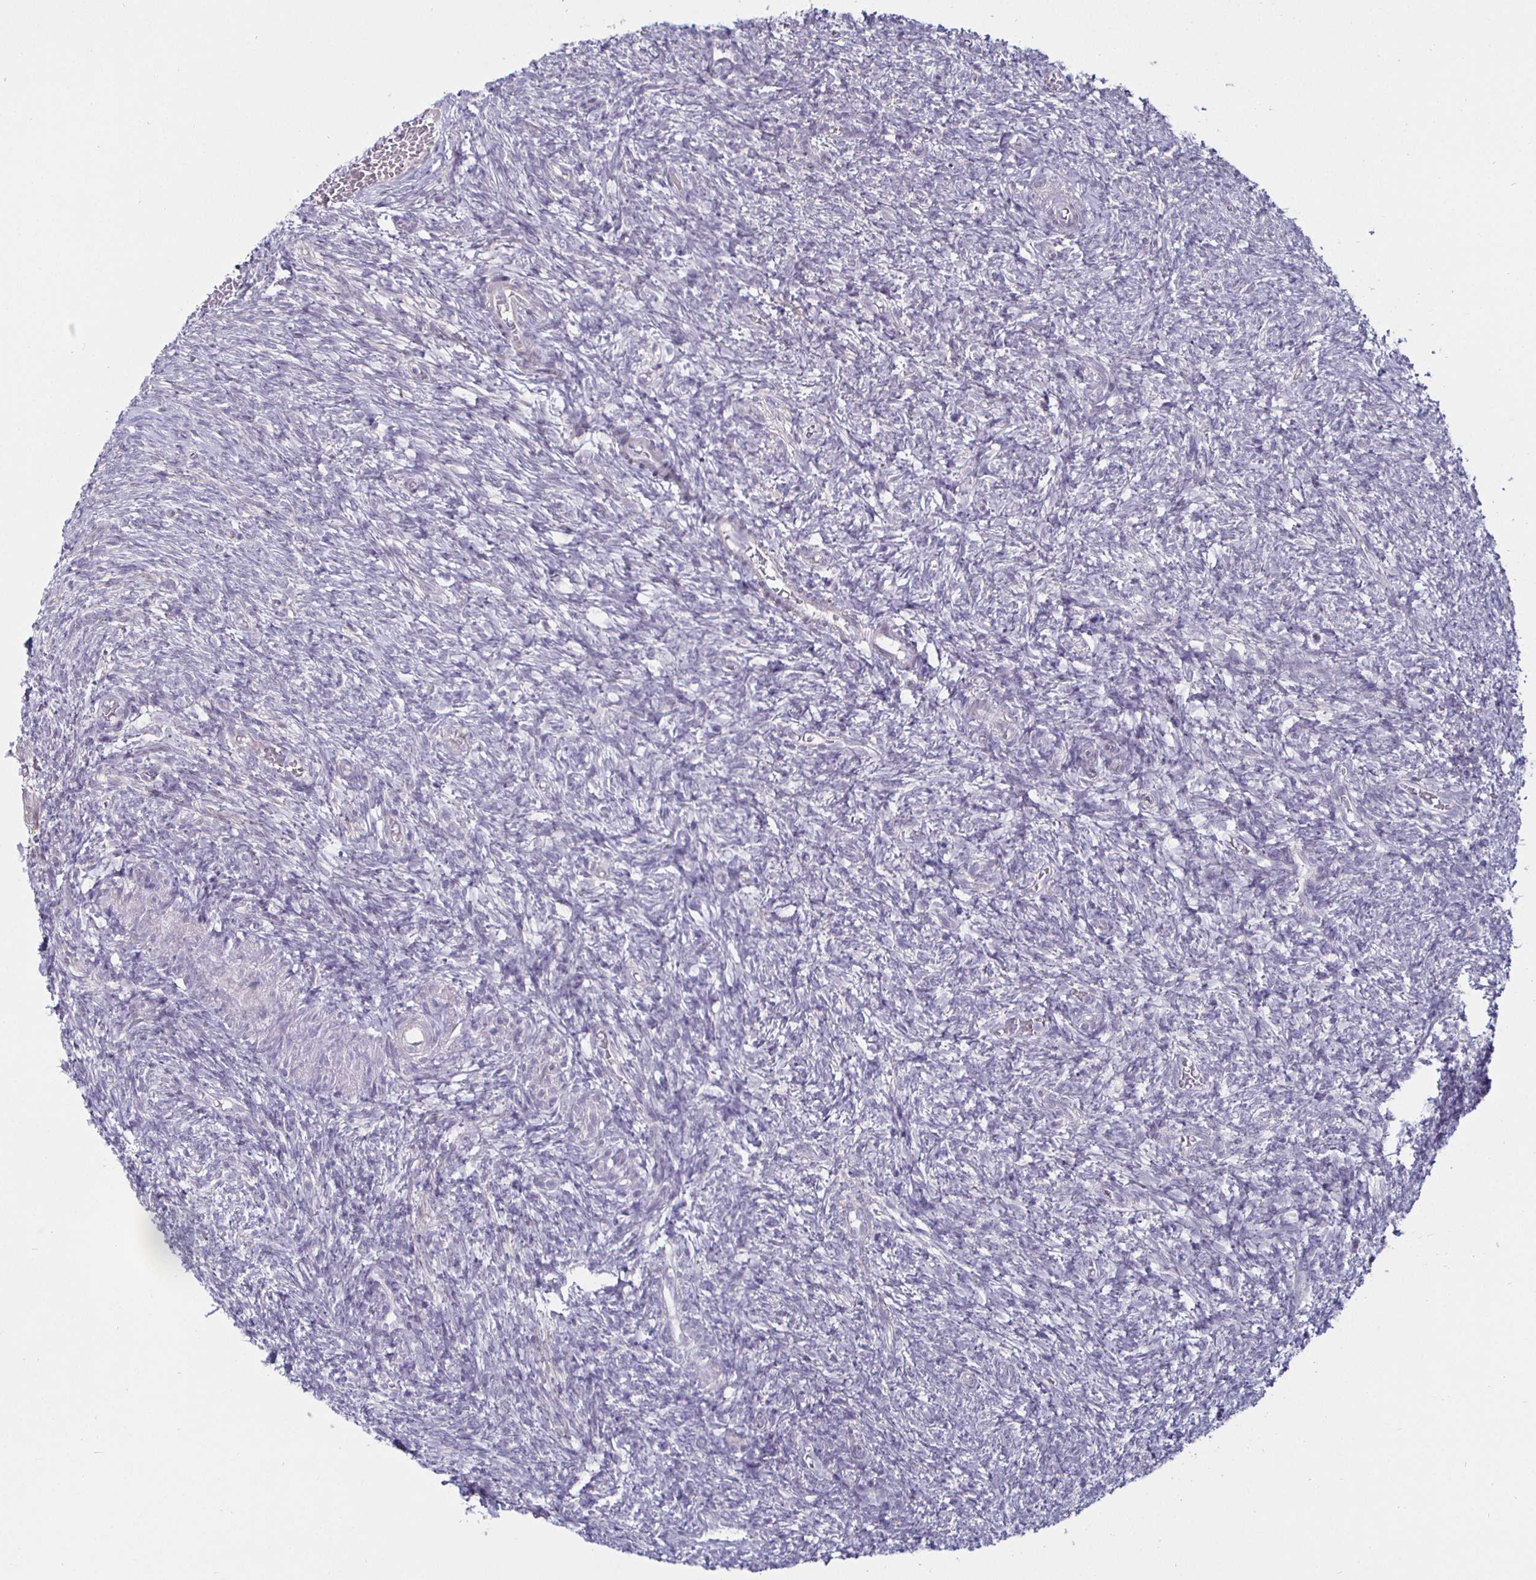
{"staining": {"intensity": "negative", "quantity": "none", "location": "none"}, "tissue": "ovary", "cell_type": "Follicle cells", "image_type": "normal", "snomed": [{"axis": "morphology", "description": "Normal tissue, NOS"}, {"axis": "topography", "description": "Ovary"}], "caption": "This is a image of immunohistochemistry (IHC) staining of benign ovary, which shows no staining in follicle cells. The staining is performed using DAB (3,3'-diaminobenzidine) brown chromogen with nuclei counter-stained in using hematoxylin.", "gene": "MLH1", "patient": {"sex": "female", "age": 39}}